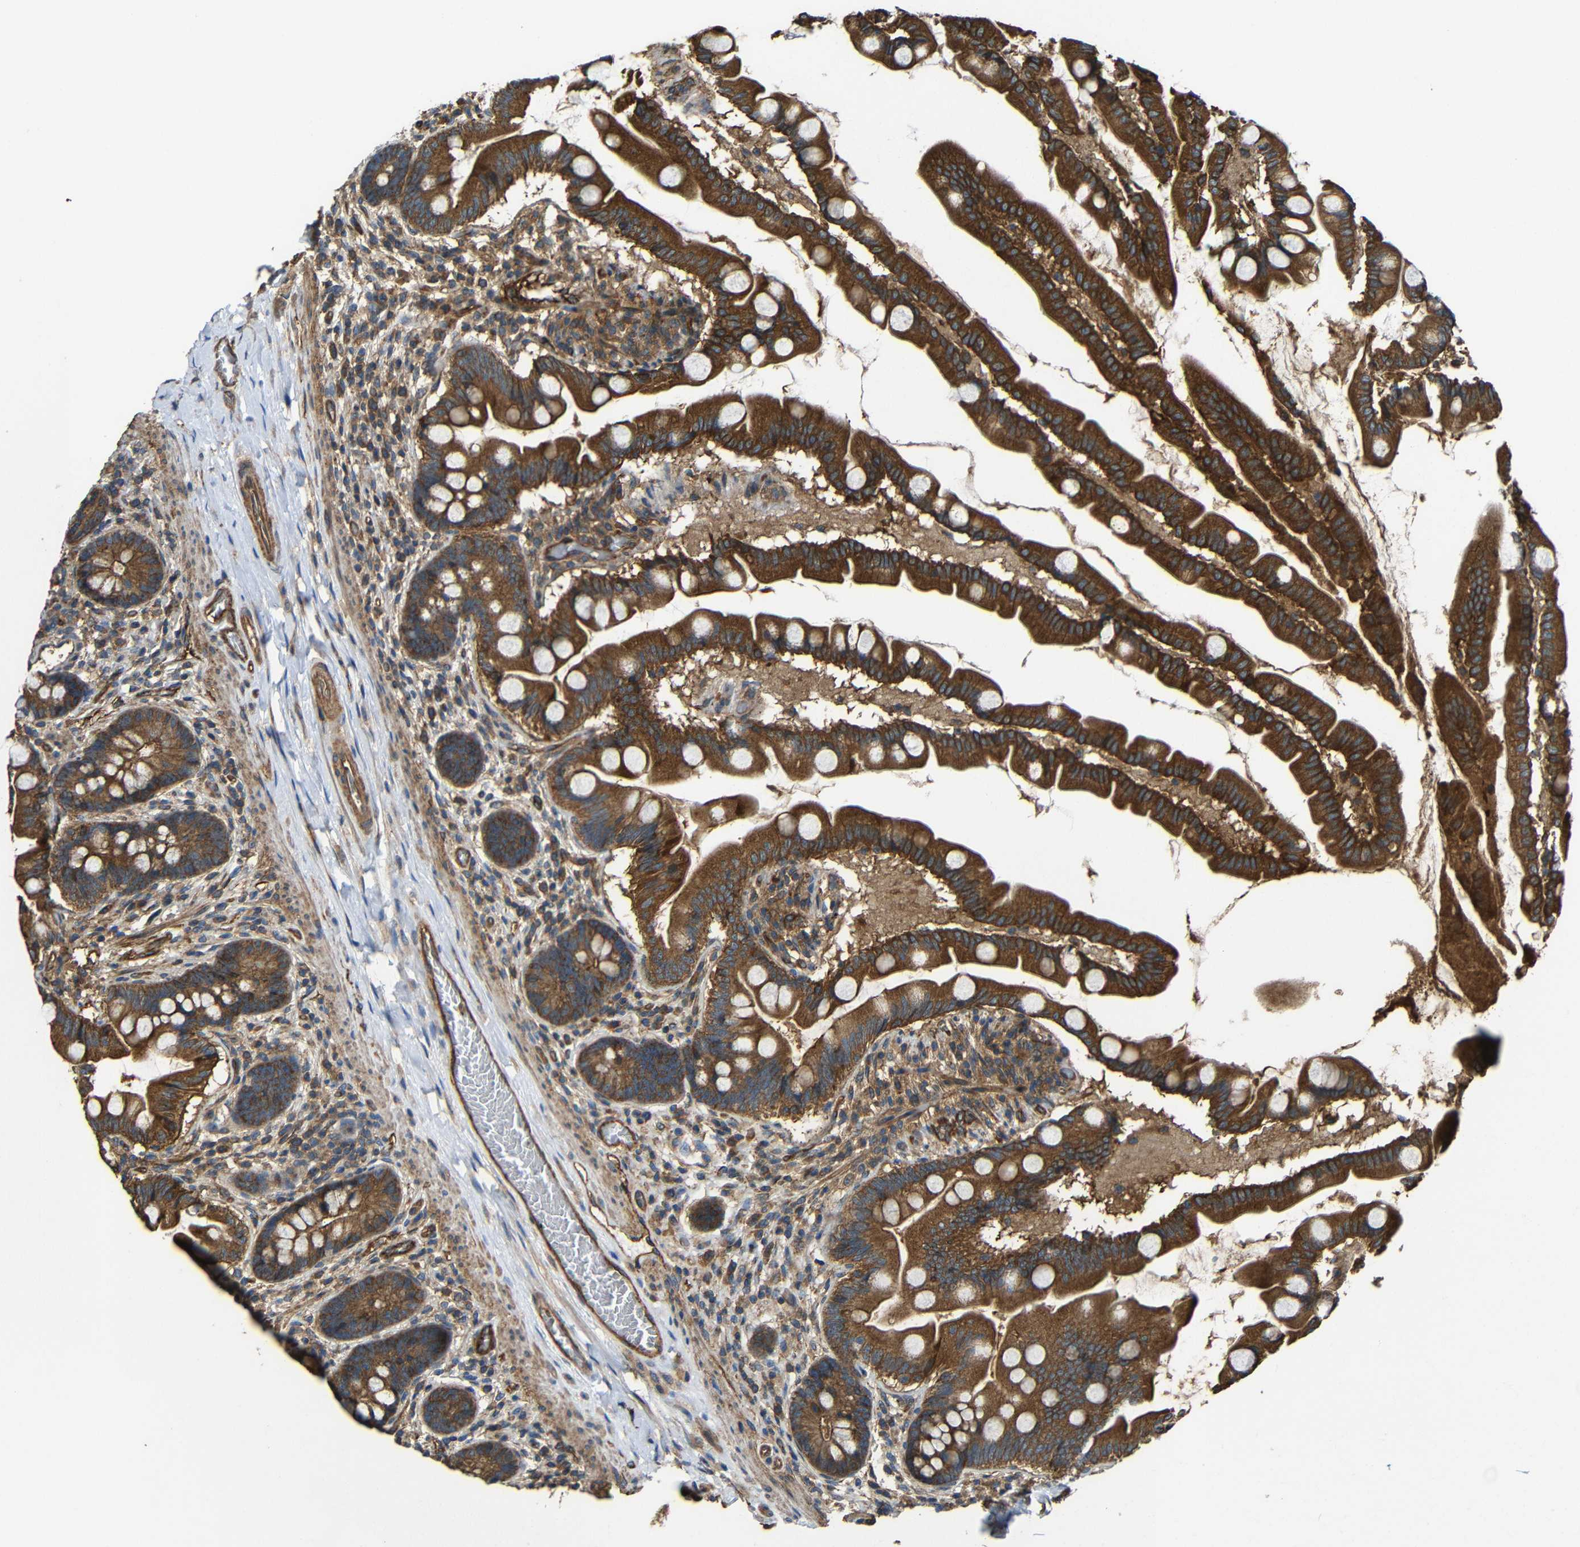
{"staining": {"intensity": "strong", "quantity": ">75%", "location": "cytoplasmic/membranous"}, "tissue": "small intestine", "cell_type": "Glandular cells", "image_type": "normal", "snomed": [{"axis": "morphology", "description": "Normal tissue, NOS"}, {"axis": "topography", "description": "Small intestine"}], "caption": "IHC of normal small intestine exhibits high levels of strong cytoplasmic/membranous staining in about >75% of glandular cells. The protein is shown in brown color, while the nuclei are stained blue.", "gene": "PTCH1", "patient": {"sex": "female", "age": 56}}